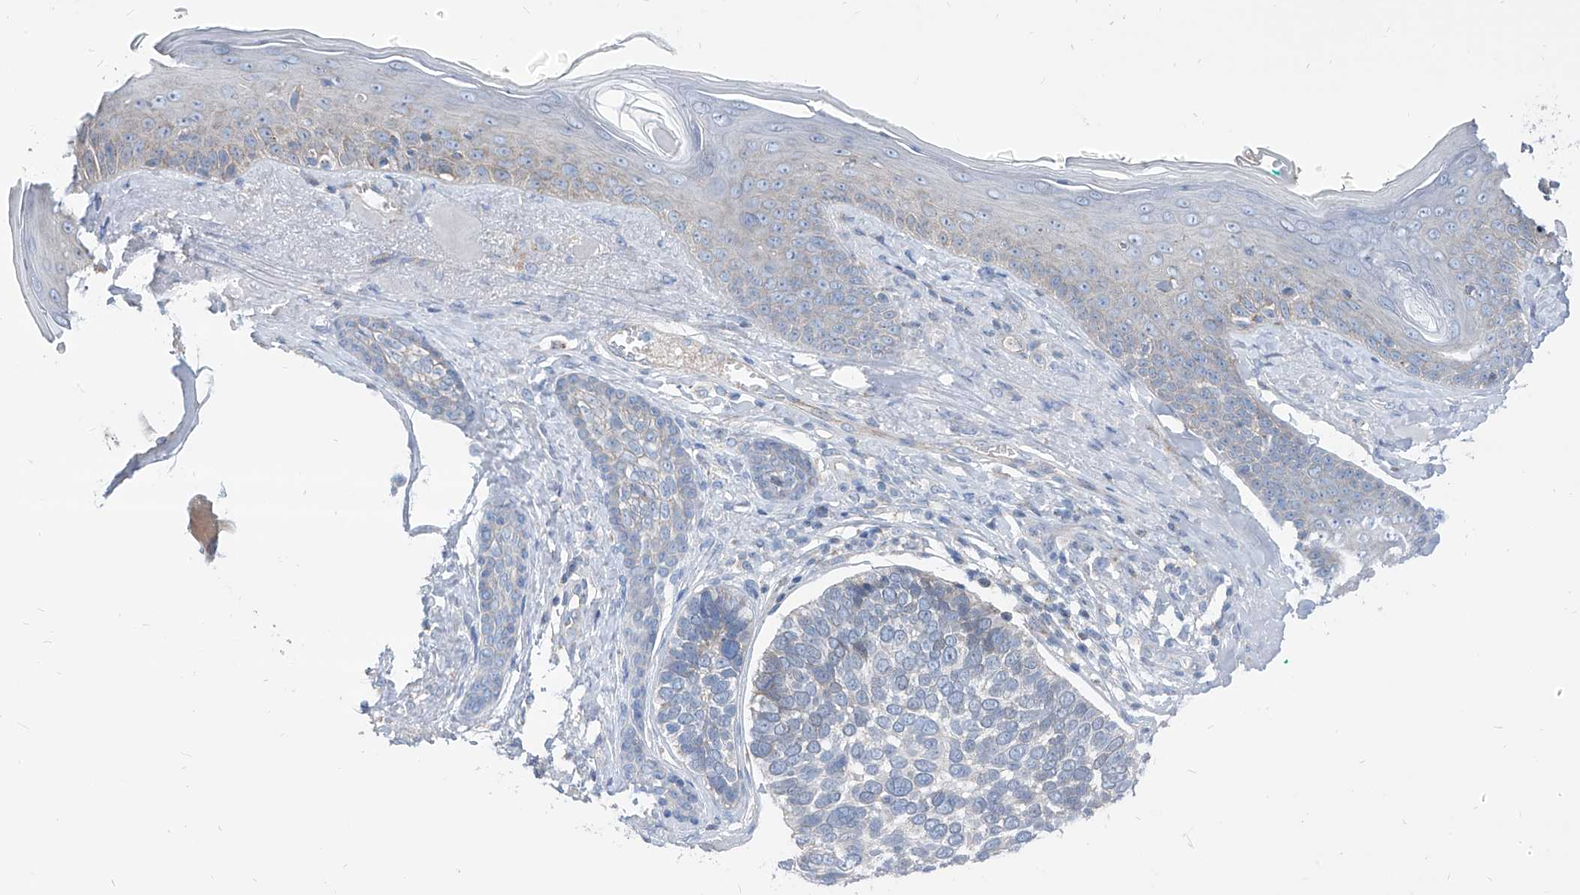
{"staining": {"intensity": "negative", "quantity": "none", "location": "none"}, "tissue": "skin cancer", "cell_type": "Tumor cells", "image_type": "cancer", "snomed": [{"axis": "morphology", "description": "Basal cell carcinoma"}, {"axis": "topography", "description": "Skin"}], "caption": "This is an immunohistochemistry (IHC) photomicrograph of basal cell carcinoma (skin). There is no positivity in tumor cells.", "gene": "AGPS", "patient": {"sex": "male", "age": 62}}